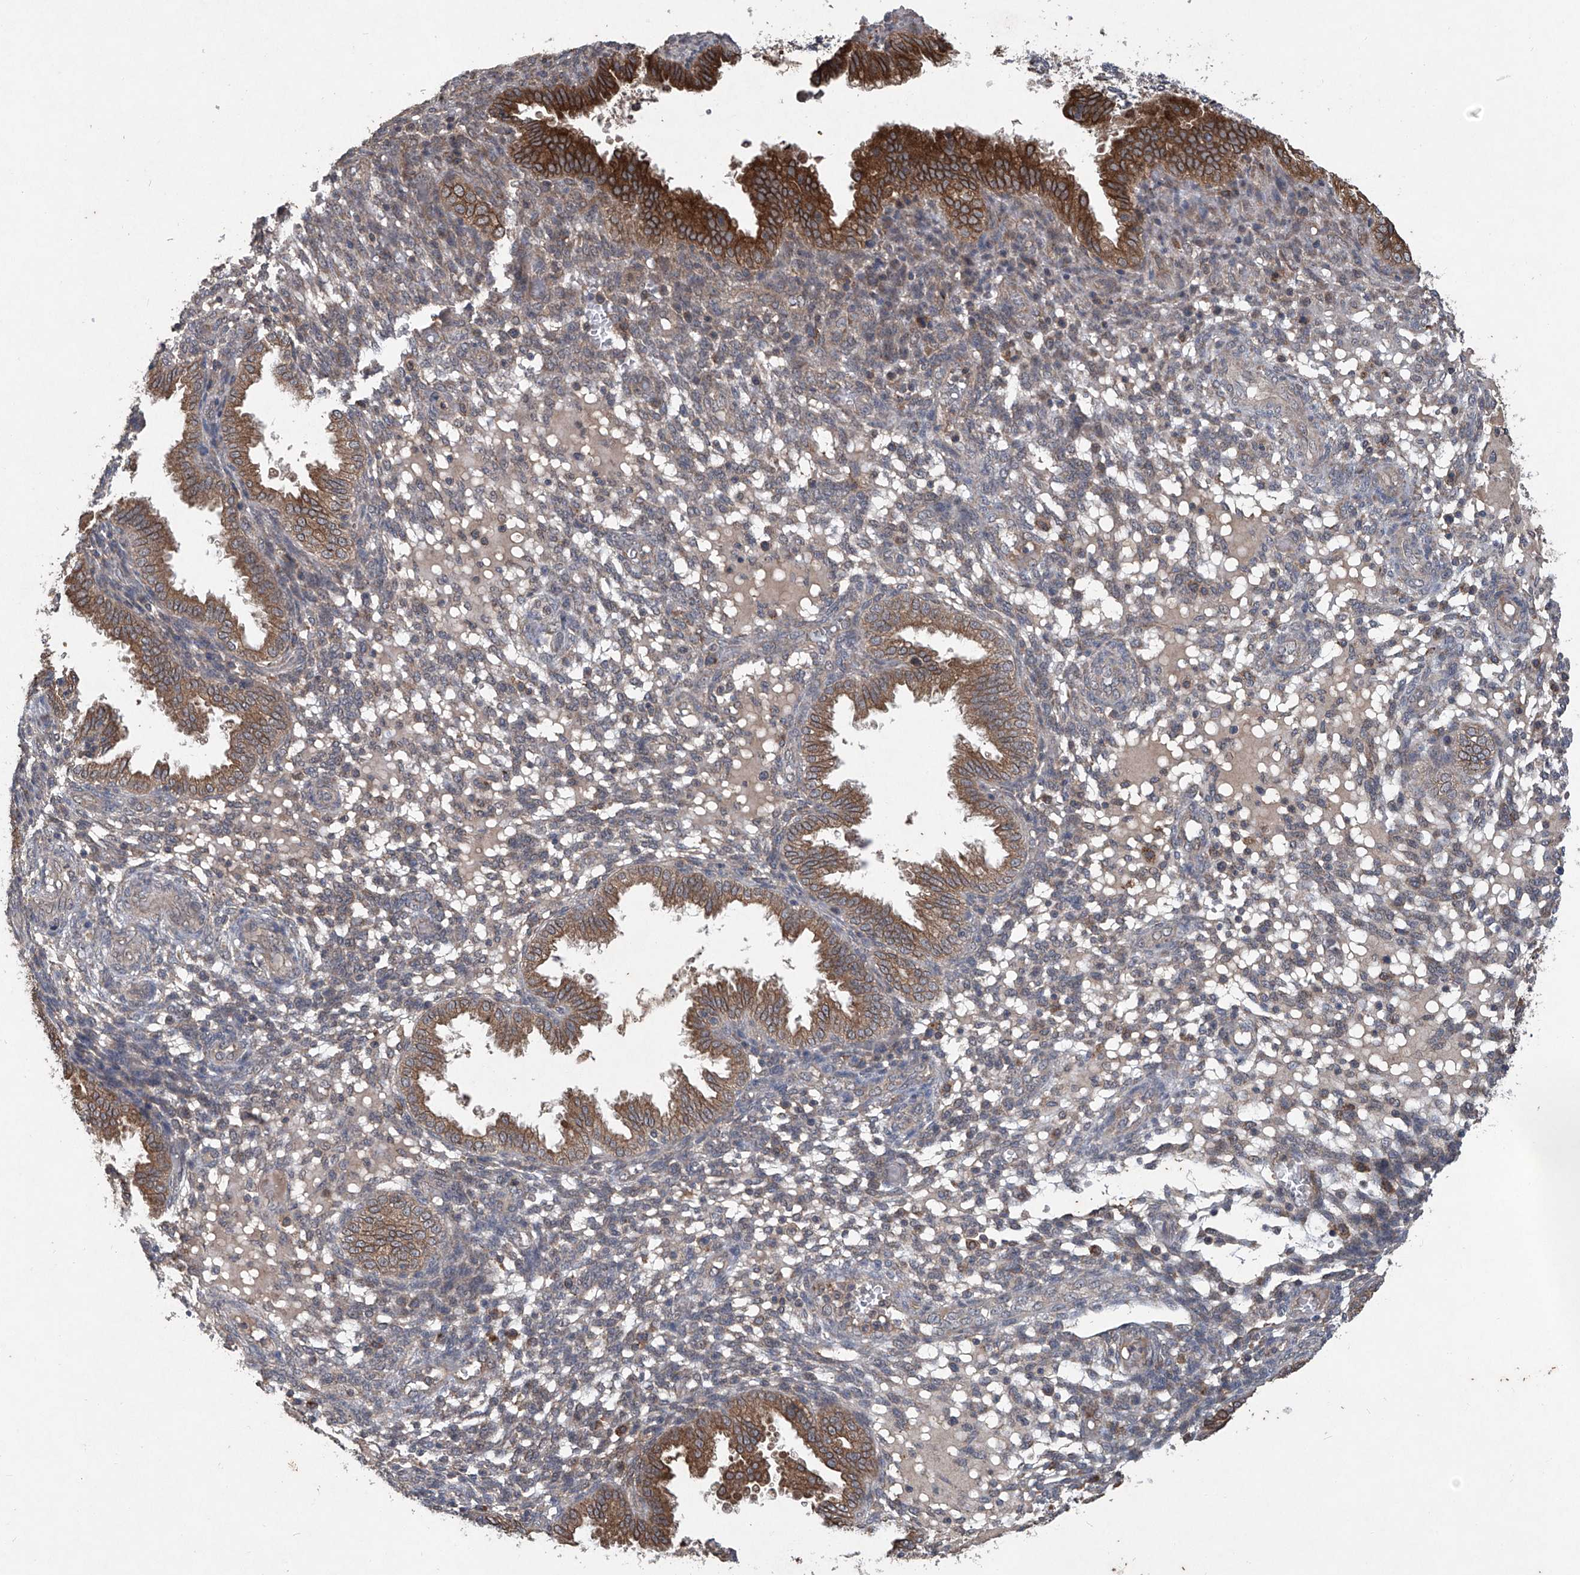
{"staining": {"intensity": "weak", "quantity": "<25%", "location": "cytoplasmic/membranous"}, "tissue": "endometrium", "cell_type": "Cells in endometrial stroma", "image_type": "normal", "snomed": [{"axis": "morphology", "description": "Normal tissue, NOS"}, {"axis": "topography", "description": "Endometrium"}], "caption": "Protein analysis of unremarkable endometrium demonstrates no significant positivity in cells in endometrial stroma.", "gene": "SUMF2", "patient": {"sex": "female", "age": 33}}